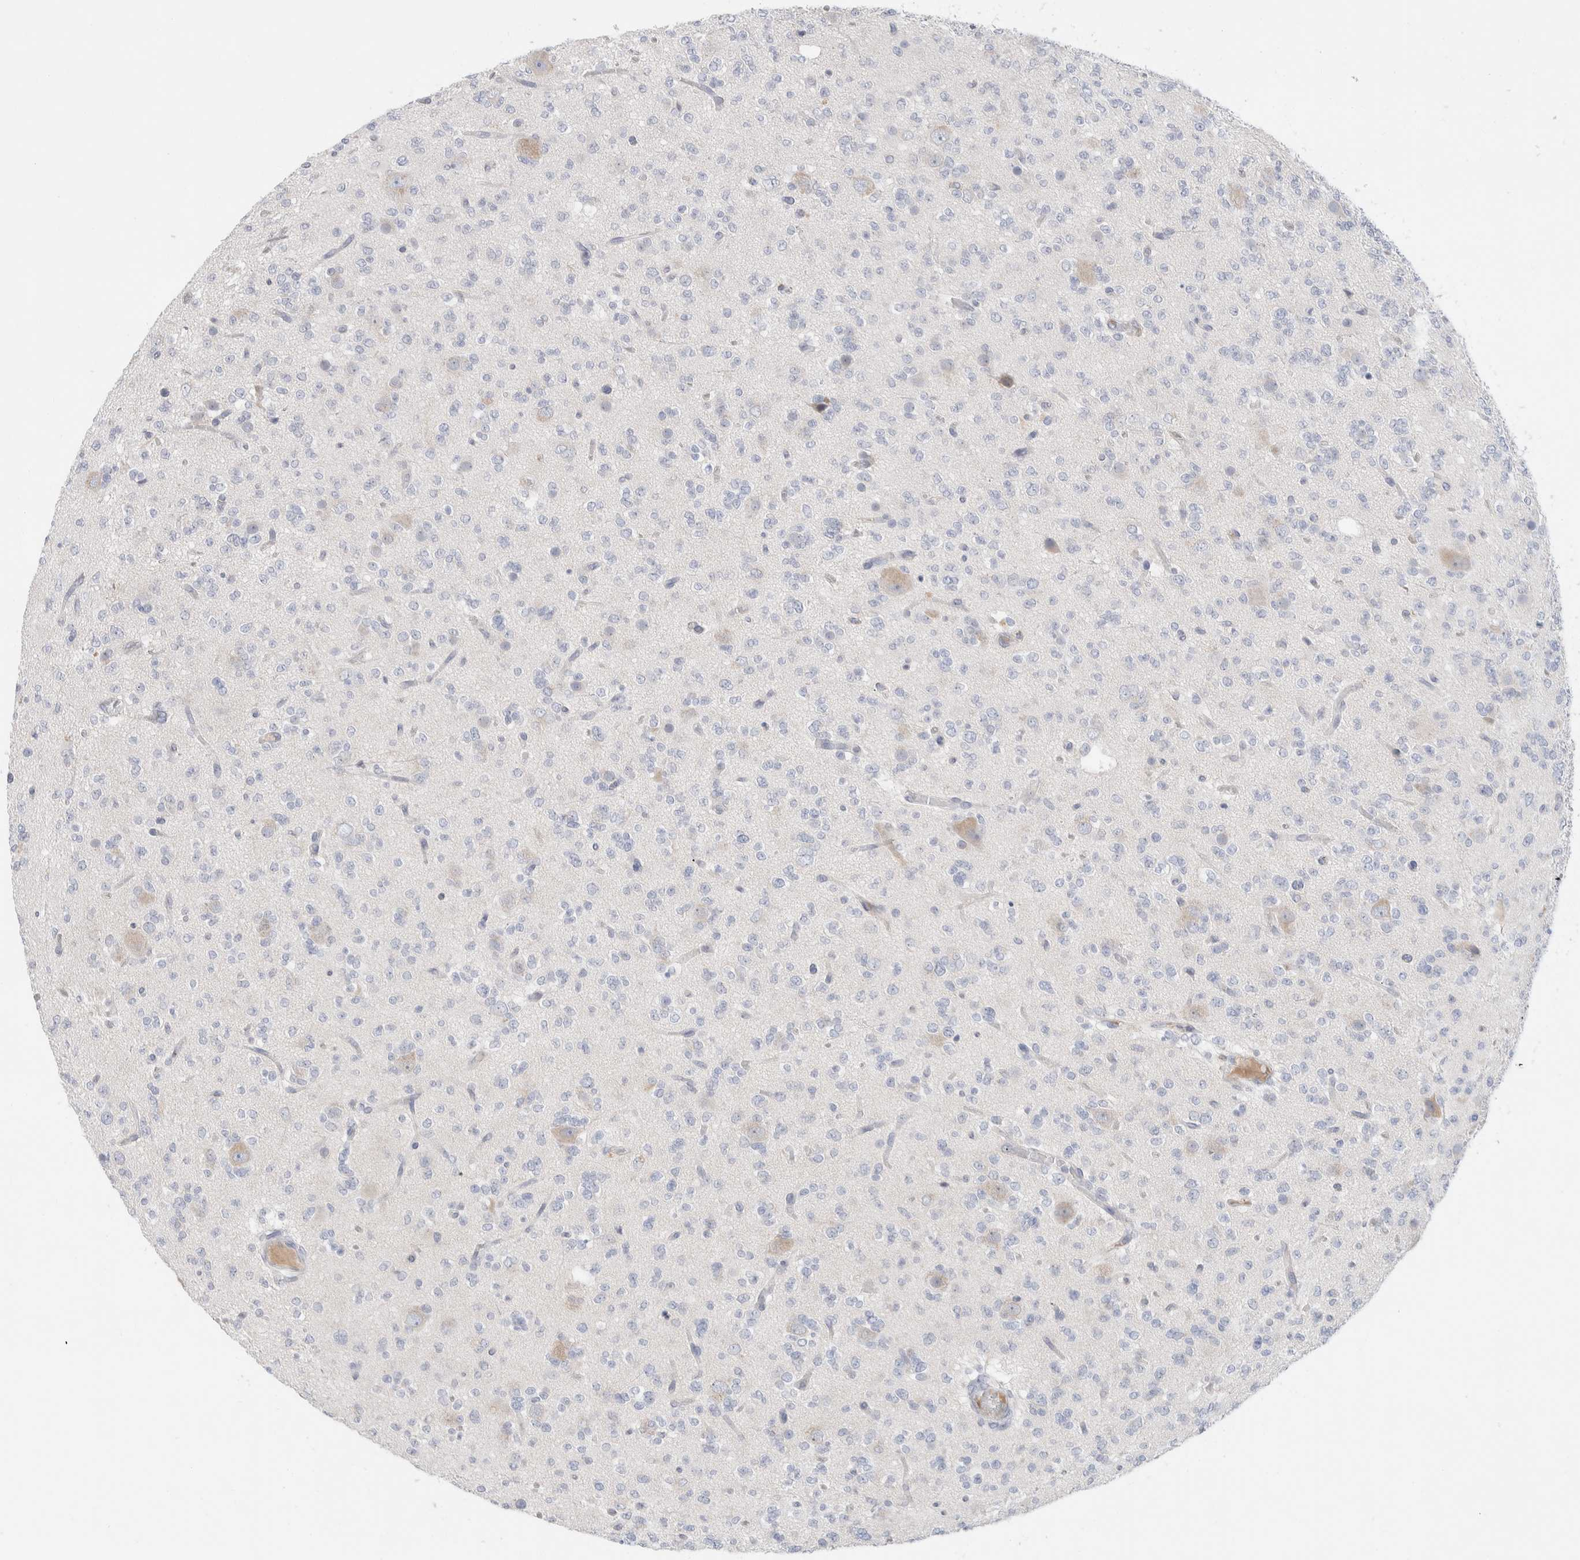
{"staining": {"intensity": "weak", "quantity": "<25%", "location": "cytoplasmic/membranous"}, "tissue": "glioma", "cell_type": "Tumor cells", "image_type": "cancer", "snomed": [{"axis": "morphology", "description": "Glioma, malignant, Low grade"}, {"axis": "topography", "description": "Brain"}], "caption": "Glioma was stained to show a protein in brown. There is no significant positivity in tumor cells.", "gene": "RUSF1", "patient": {"sex": "male", "age": 38}}